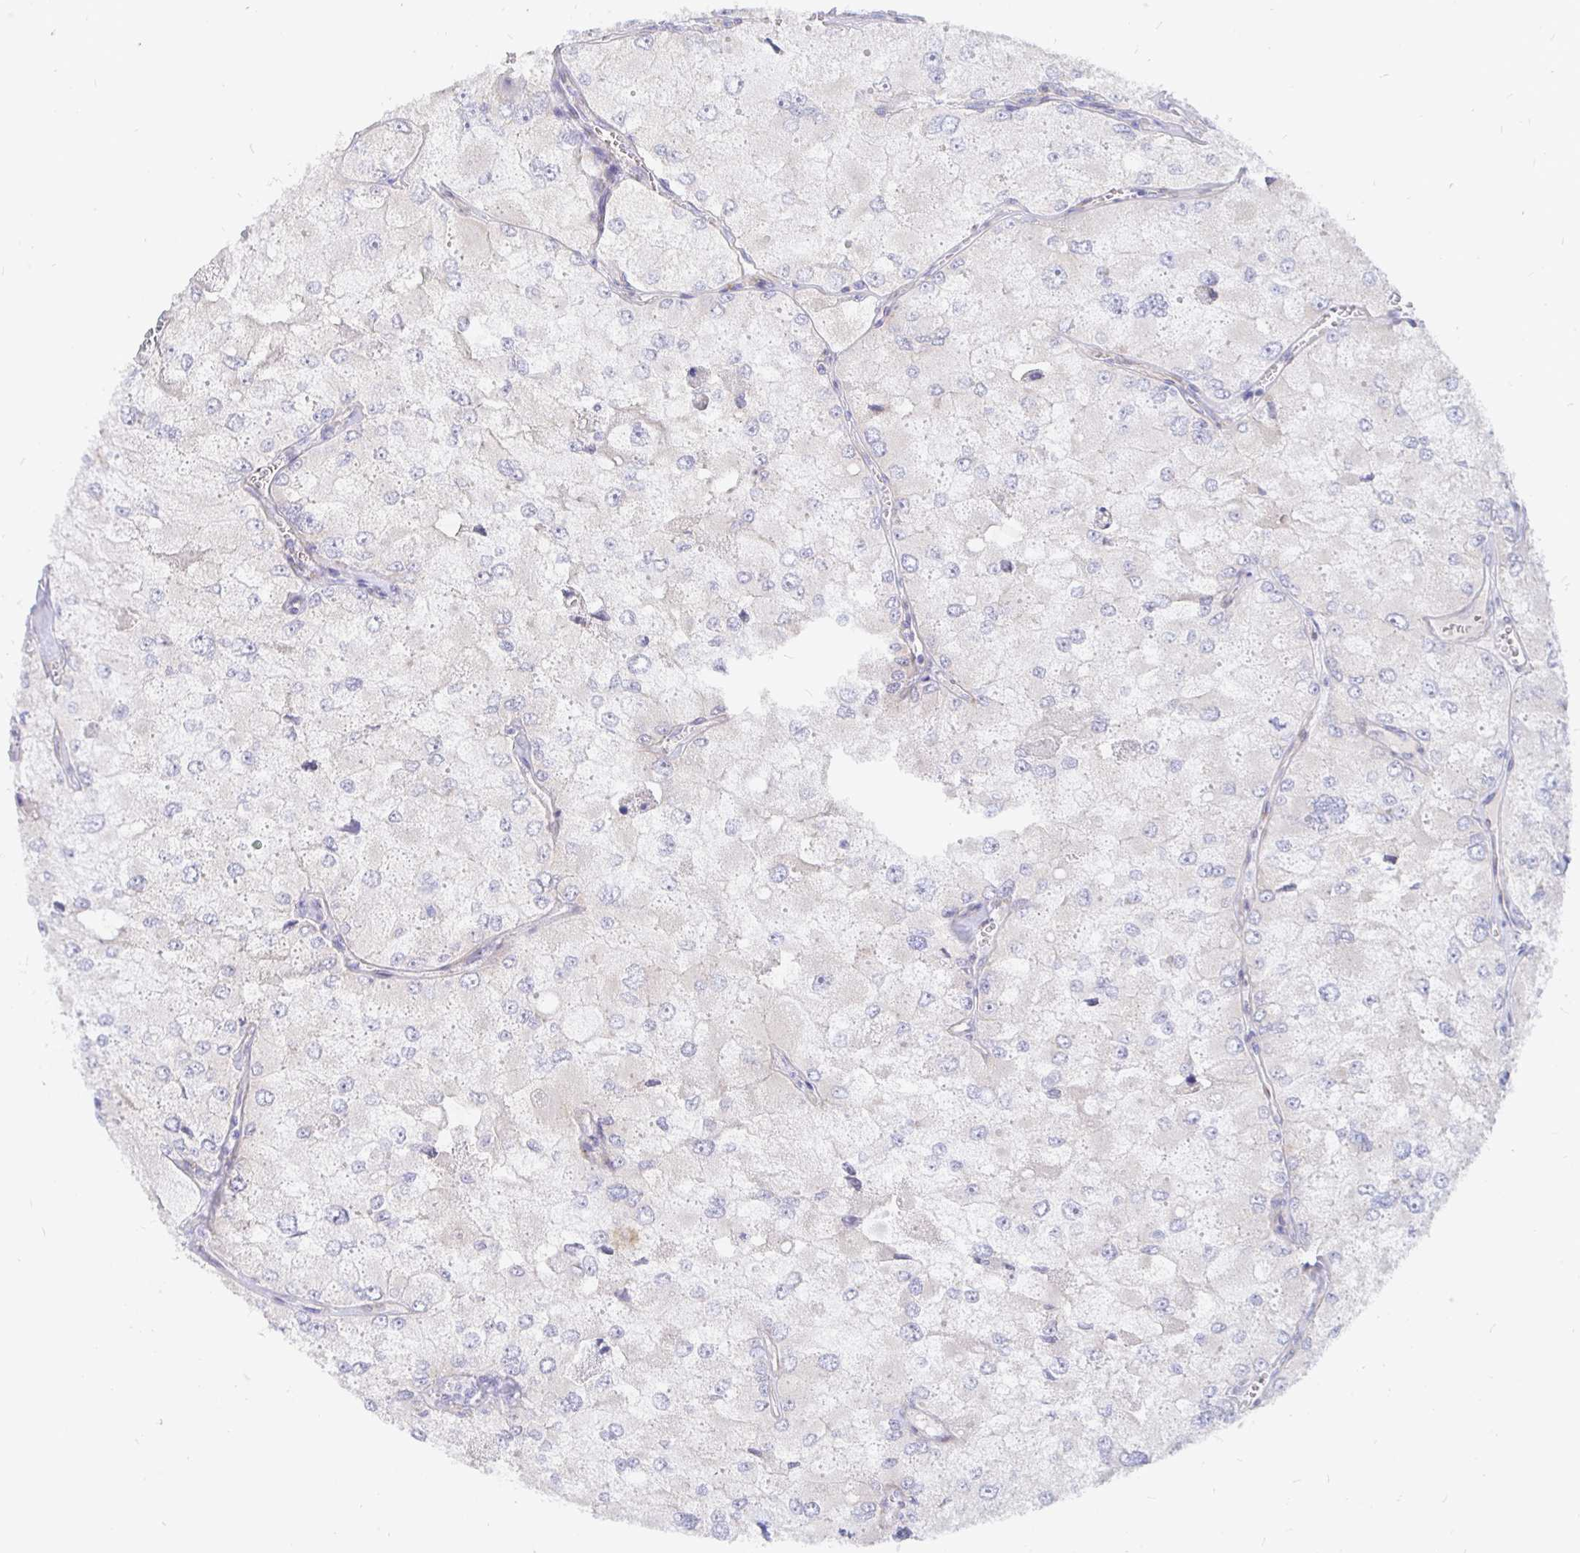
{"staining": {"intensity": "negative", "quantity": "none", "location": "none"}, "tissue": "renal cancer", "cell_type": "Tumor cells", "image_type": "cancer", "snomed": [{"axis": "morphology", "description": "Adenocarcinoma, NOS"}, {"axis": "topography", "description": "Kidney"}], "caption": "Tumor cells show no significant protein staining in renal cancer (adenocarcinoma). (Brightfield microscopy of DAB (3,3'-diaminobenzidine) IHC at high magnification).", "gene": "COX16", "patient": {"sex": "female", "age": 70}}